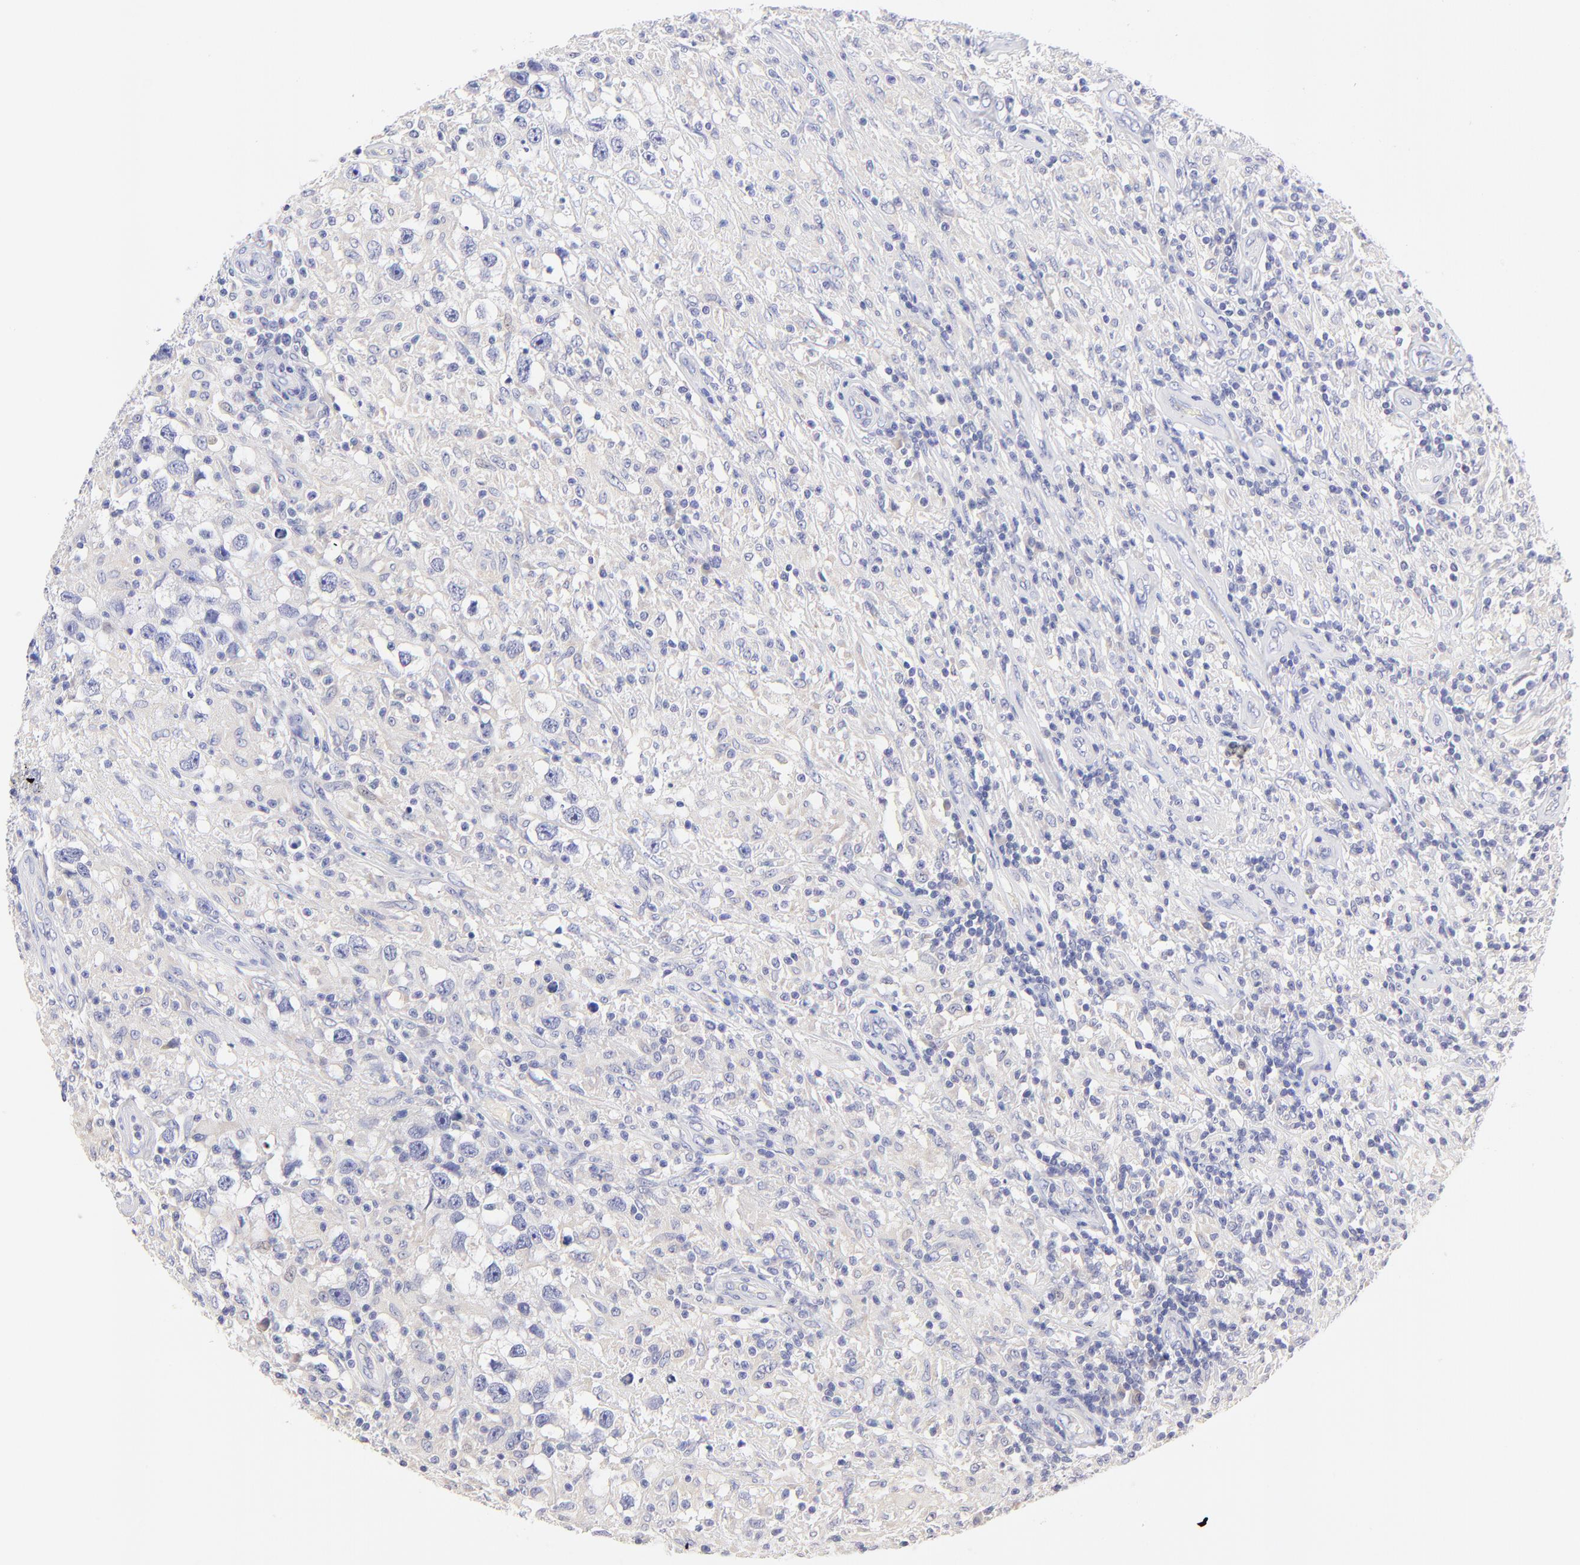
{"staining": {"intensity": "negative", "quantity": "none", "location": "none"}, "tissue": "testis cancer", "cell_type": "Tumor cells", "image_type": "cancer", "snomed": [{"axis": "morphology", "description": "Seminoma, NOS"}, {"axis": "topography", "description": "Testis"}], "caption": "IHC photomicrograph of neoplastic tissue: human seminoma (testis) stained with DAB demonstrates no significant protein expression in tumor cells. Nuclei are stained in blue.", "gene": "EBP", "patient": {"sex": "male", "age": 34}}